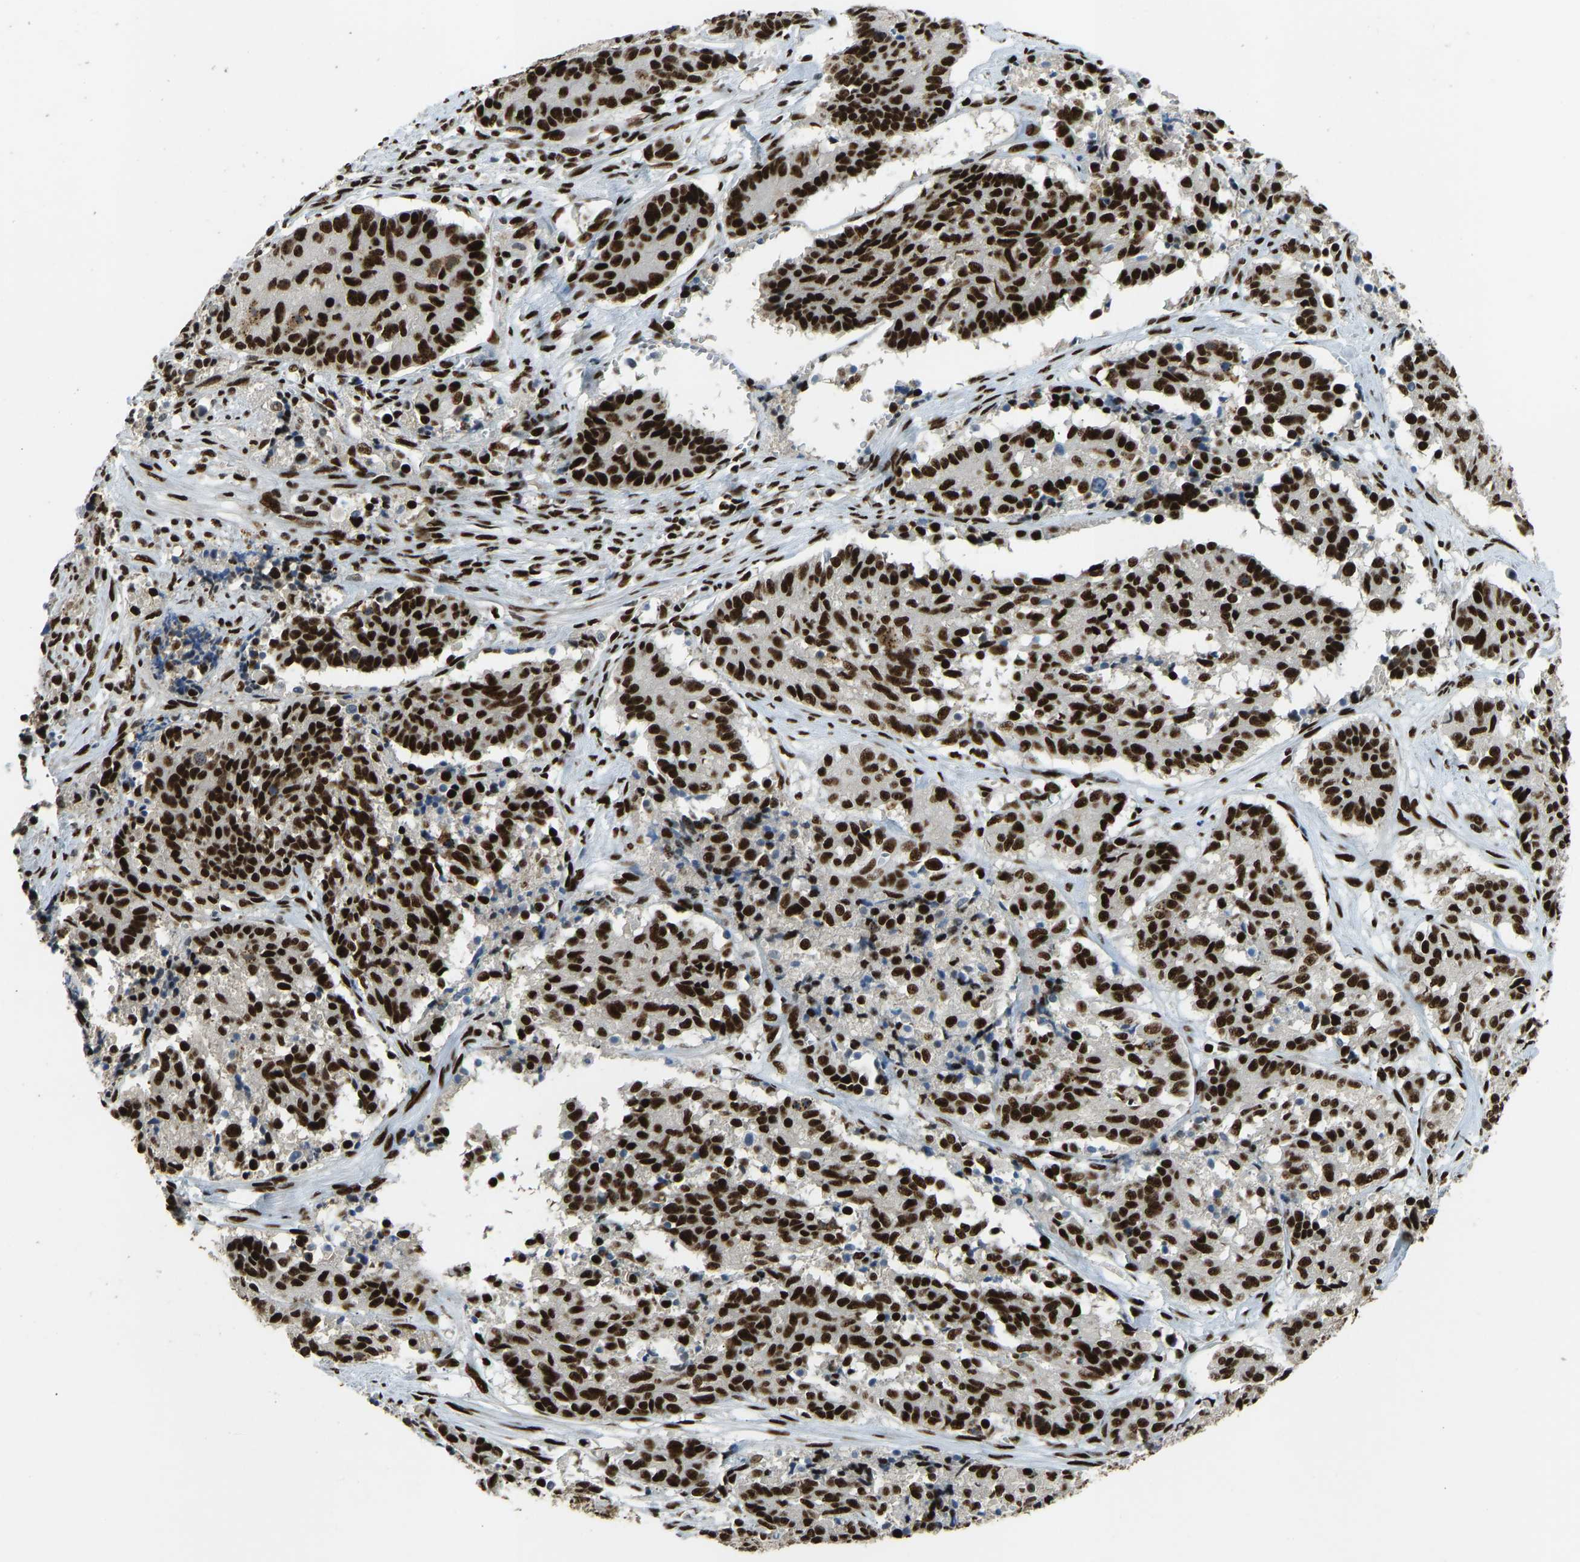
{"staining": {"intensity": "strong", "quantity": ">75%", "location": "nuclear"}, "tissue": "cervical cancer", "cell_type": "Tumor cells", "image_type": "cancer", "snomed": [{"axis": "morphology", "description": "Squamous cell carcinoma, NOS"}, {"axis": "topography", "description": "Cervix"}], "caption": "Protein expression analysis of cervical squamous cell carcinoma displays strong nuclear expression in about >75% of tumor cells.", "gene": "FOXK1", "patient": {"sex": "female", "age": 35}}